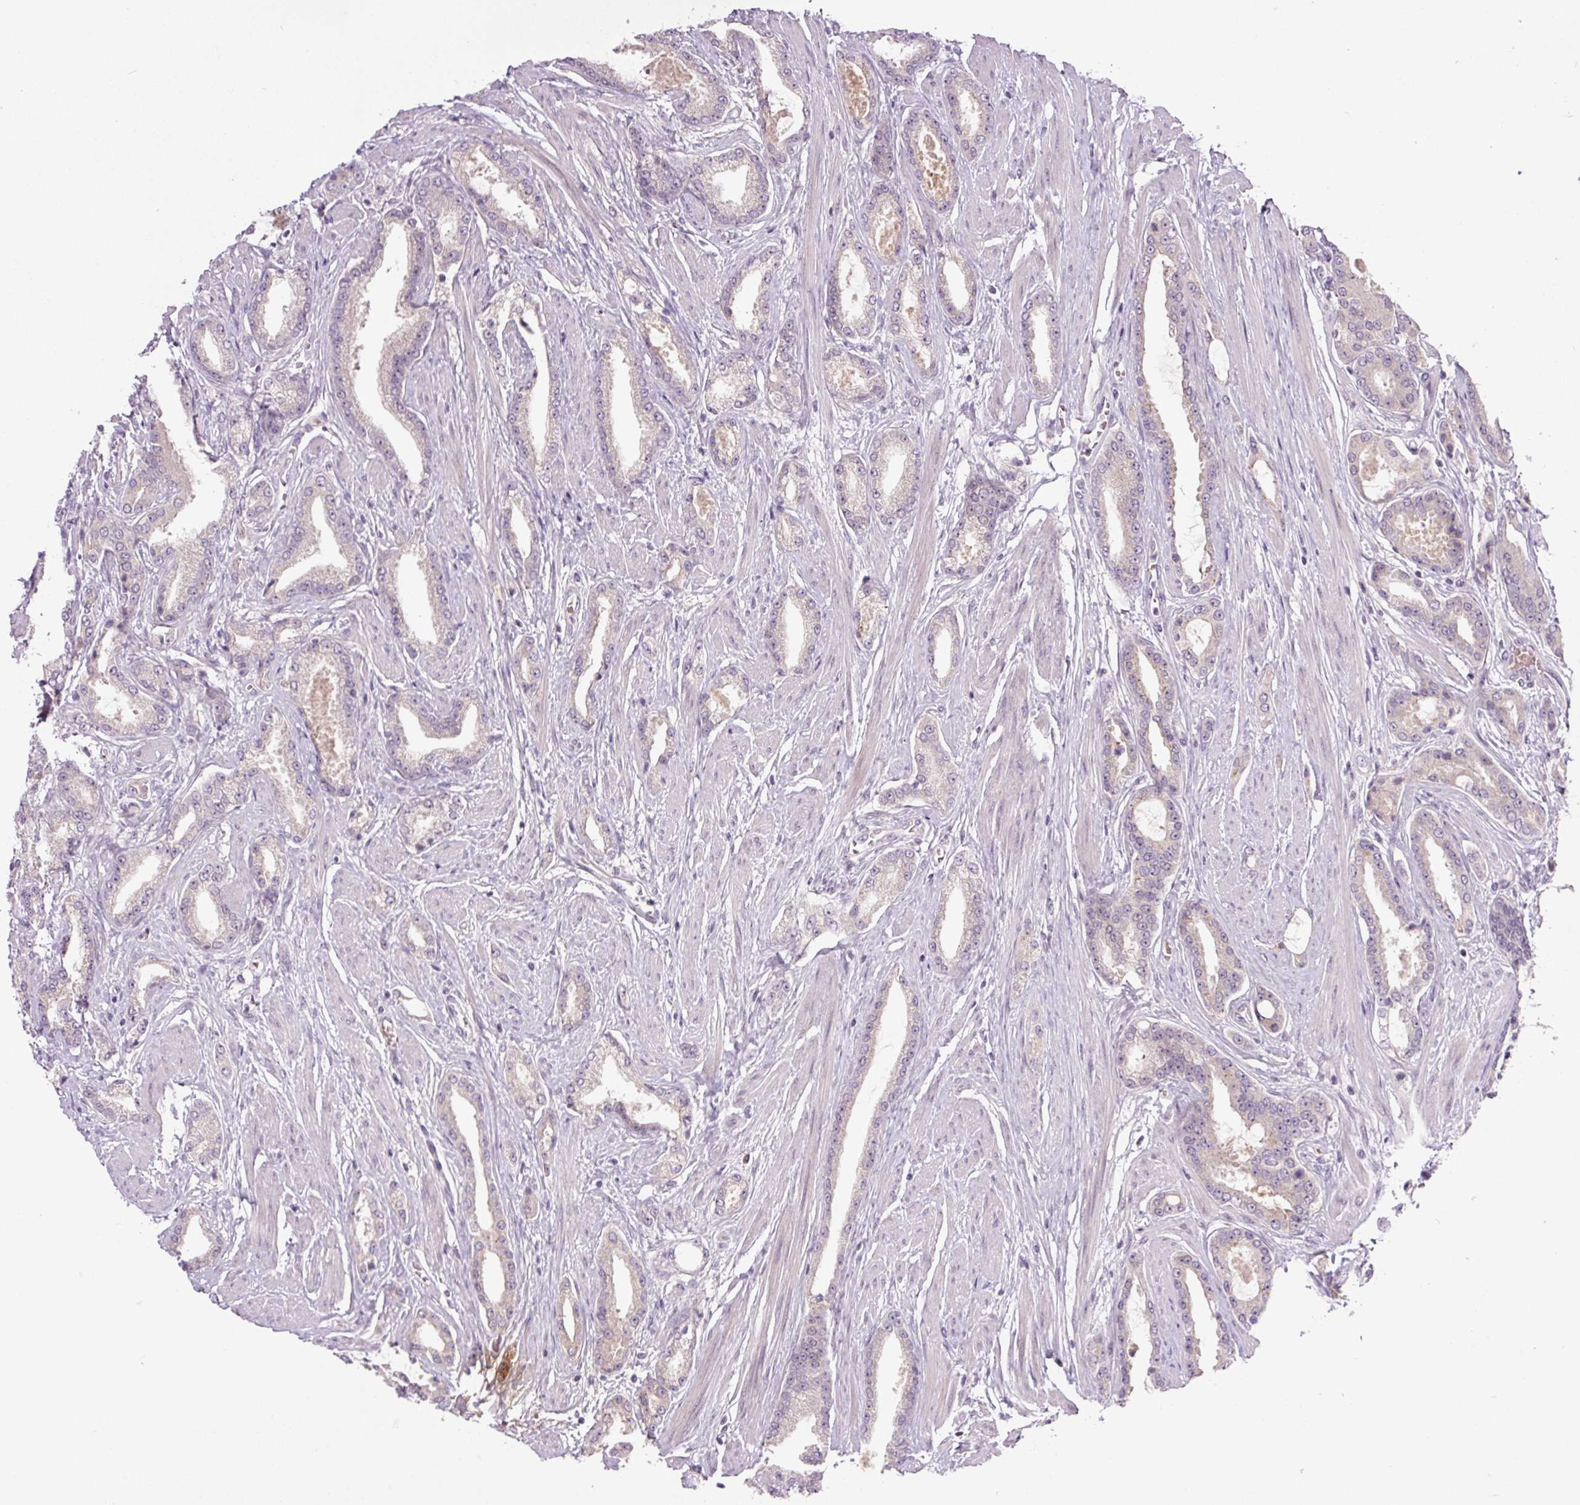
{"staining": {"intensity": "negative", "quantity": "none", "location": "none"}, "tissue": "prostate cancer", "cell_type": "Tumor cells", "image_type": "cancer", "snomed": [{"axis": "morphology", "description": "Adenocarcinoma, Low grade"}, {"axis": "topography", "description": "Prostate"}], "caption": "Protein analysis of prostate cancer demonstrates no significant expression in tumor cells. (DAB IHC, high magnification).", "gene": "PCM1", "patient": {"sex": "male", "age": 42}}